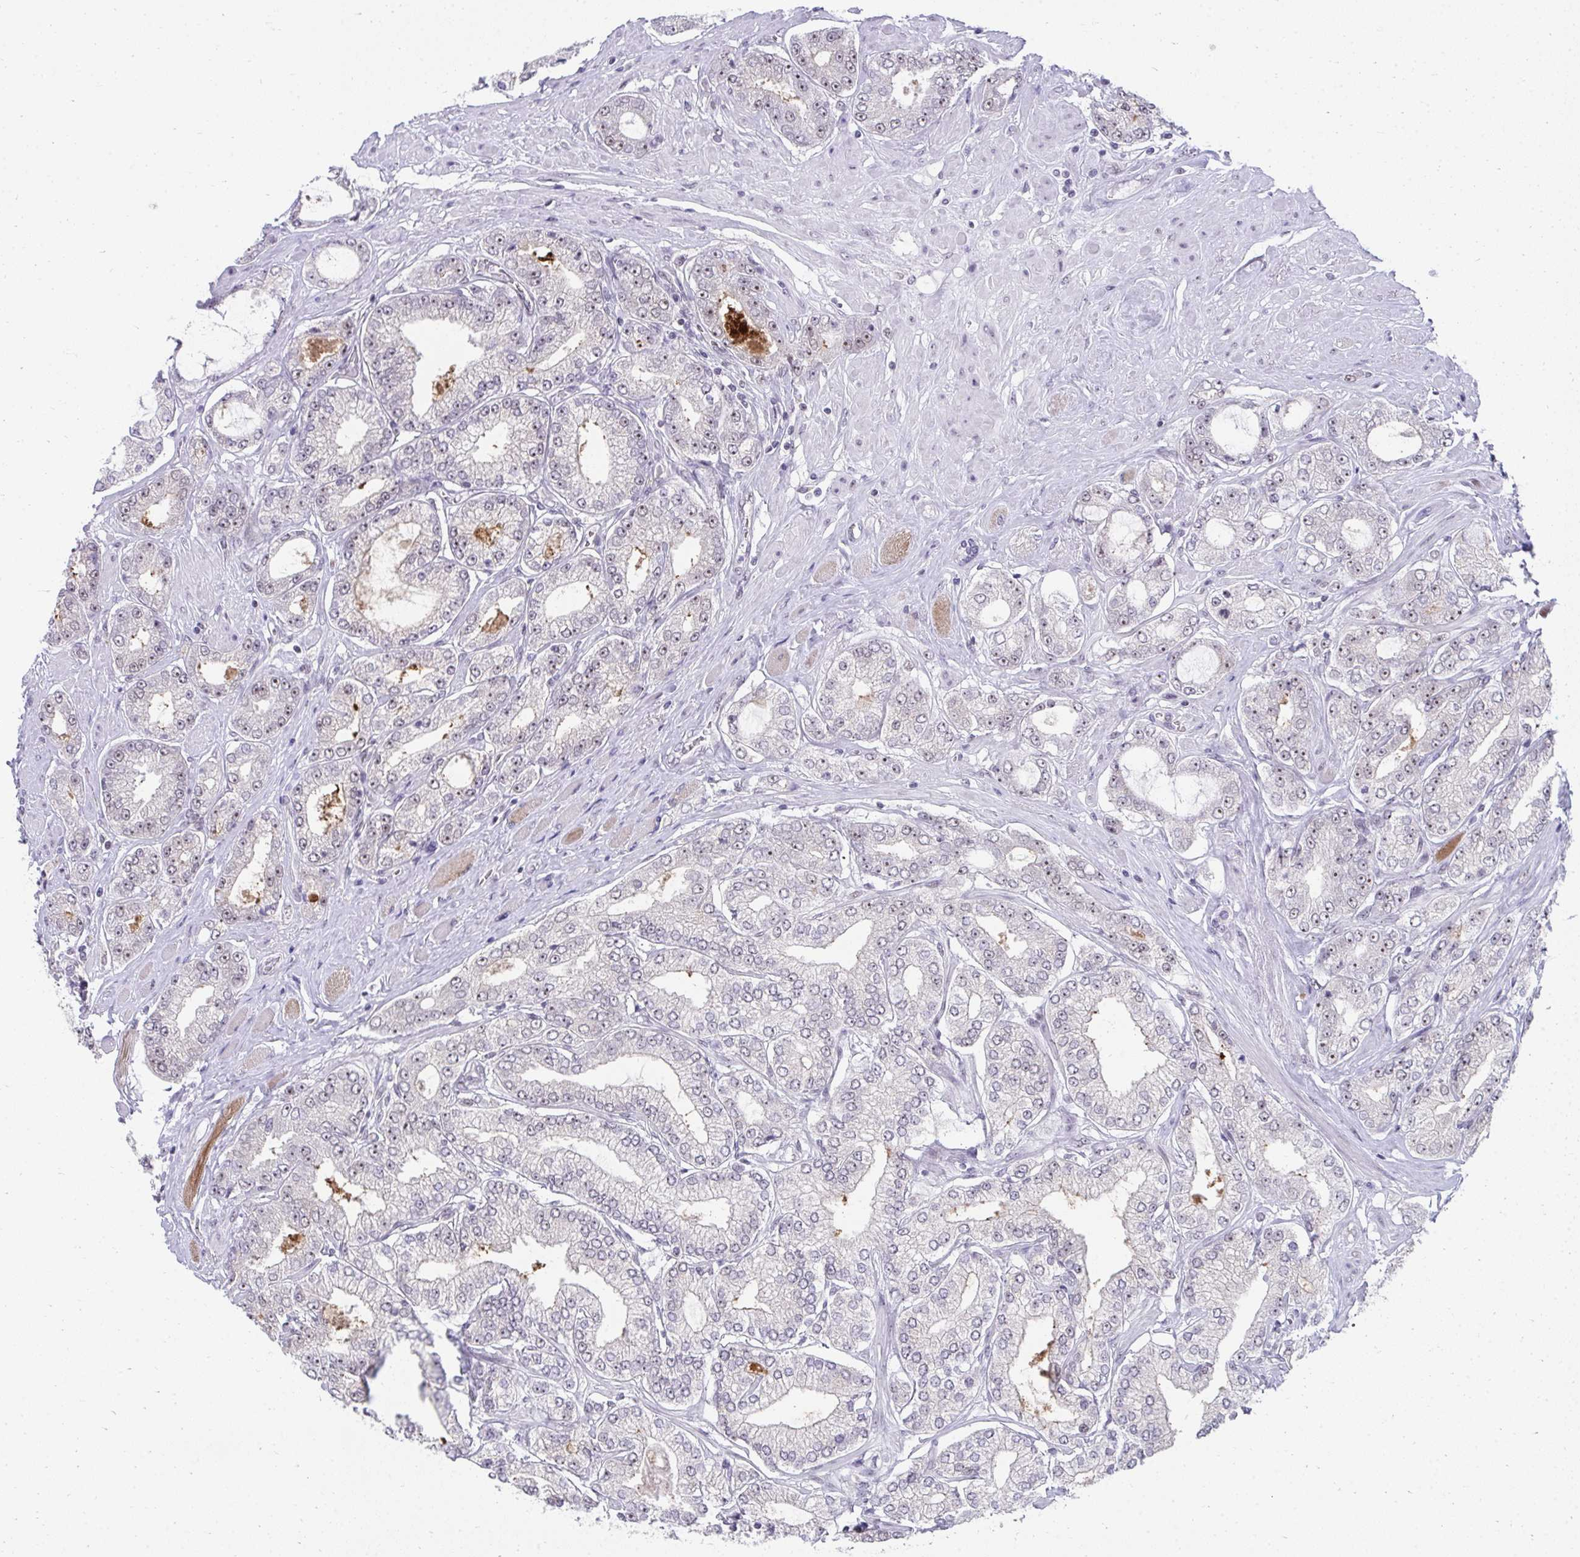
{"staining": {"intensity": "weak", "quantity": "<25%", "location": "nuclear"}, "tissue": "prostate cancer", "cell_type": "Tumor cells", "image_type": "cancer", "snomed": [{"axis": "morphology", "description": "Adenocarcinoma, High grade"}, {"axis": "topography", "description": "Prostate"}], "caption": "High-grade adenocarcinoma (prostate) was stained to show a protein in brown. There is no significant staining in tumor cells.", "gene": "HIRA", "patient": {"sex": "male", "age": 68}}